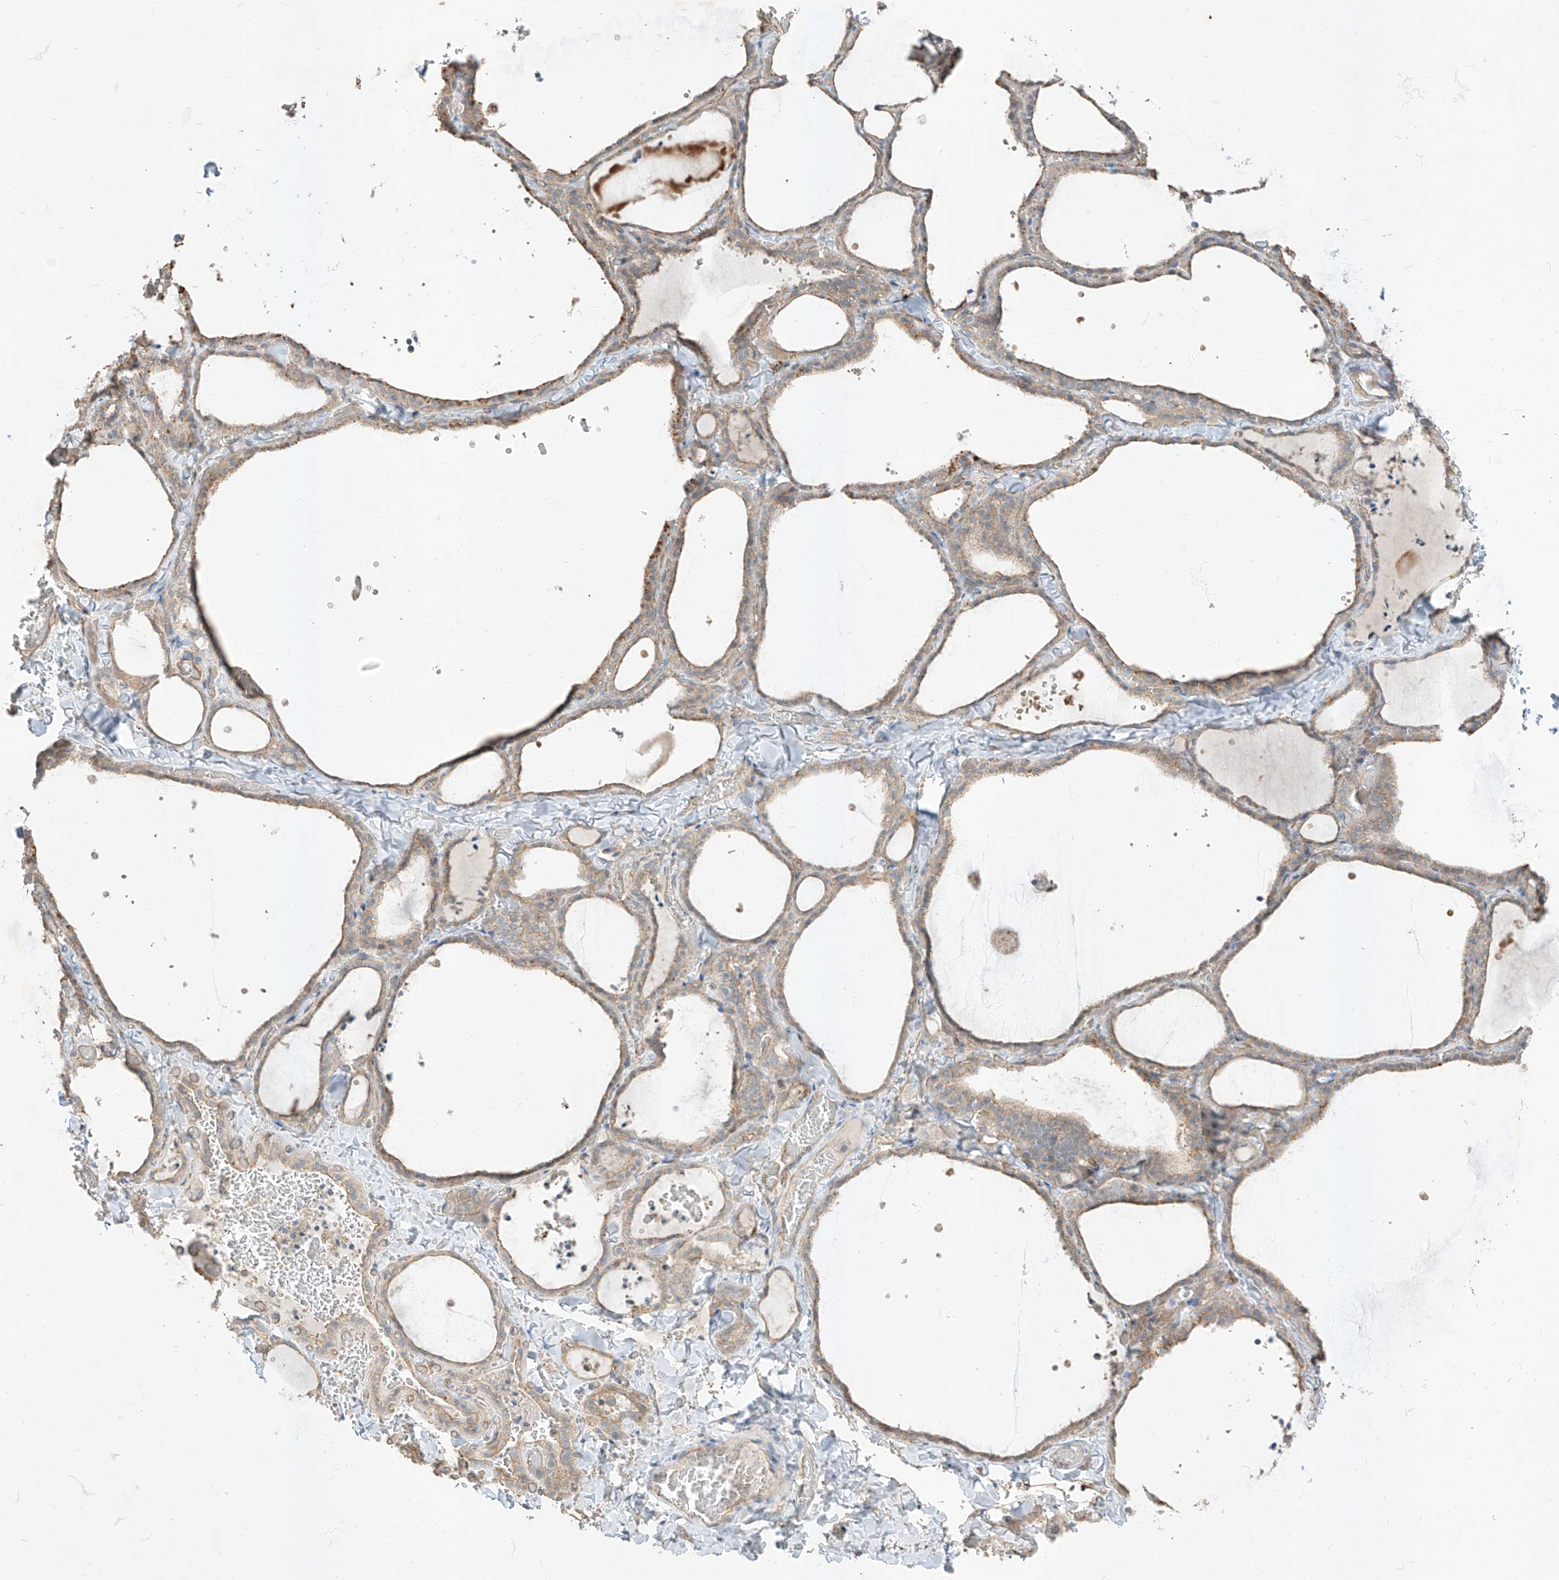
{"staining": {"intensity": "weak", "quantity": "25%-75%", "location": "cytoplasmic/membranous"}, "tissue": "thyroid gland", "cell_type": "Glandular cells", "image_type": "normal", "snomed": [{"axis": "morphology", "description": "Normal tissue, NOS"}, {"axis": "topography", "description": "Thyroid gland"}], "caption": "Thyroid gland stained with DAB IHC demonstrates low levels of weak cytoplasmic/membranous positivity in about 25%-75% of glandular cells. The staining was performed using DAB, with brown indicating positive protein expression. Nuclei are stained blue with hematoxylin.", "gene": "EPHX4", "patient": {"sex": "female", "age": 22}}